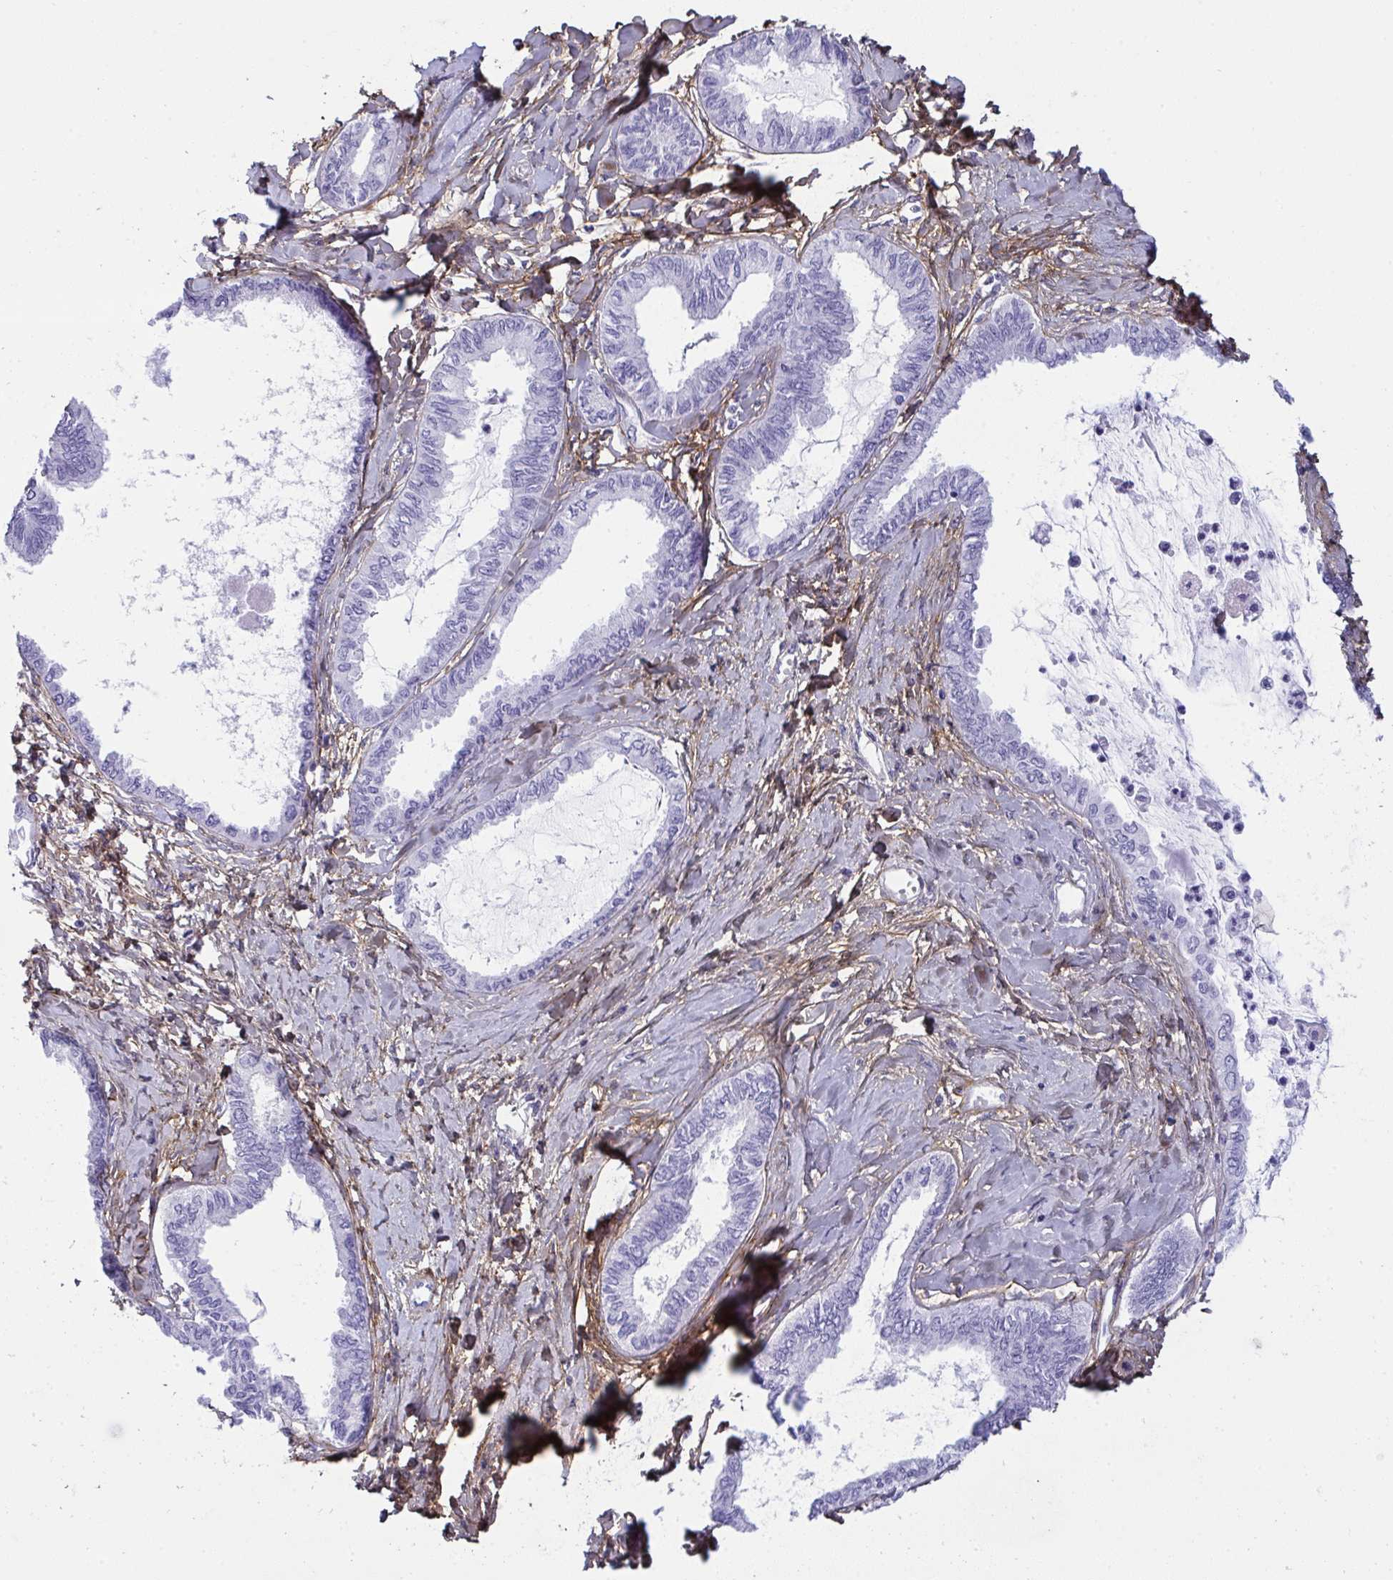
{"staining": {"intensity": "negative", "quantity": "none", "location": "none"}, "tissue": "ovarian cancer", "cell_type": "Tumor cells", "image_type": "cancer", "snomed": [{"axis": "morphology", "description": "Carcinoma, endometroid"}, {"axis": "topography", "description": "Ovary"}], "caption": "The image exhibits no staining of tumor cells in ovarian cancer (endometroid carcinoma).", "gene": "LHFPL6", "patient": {"sex": "female", "age": 70}}